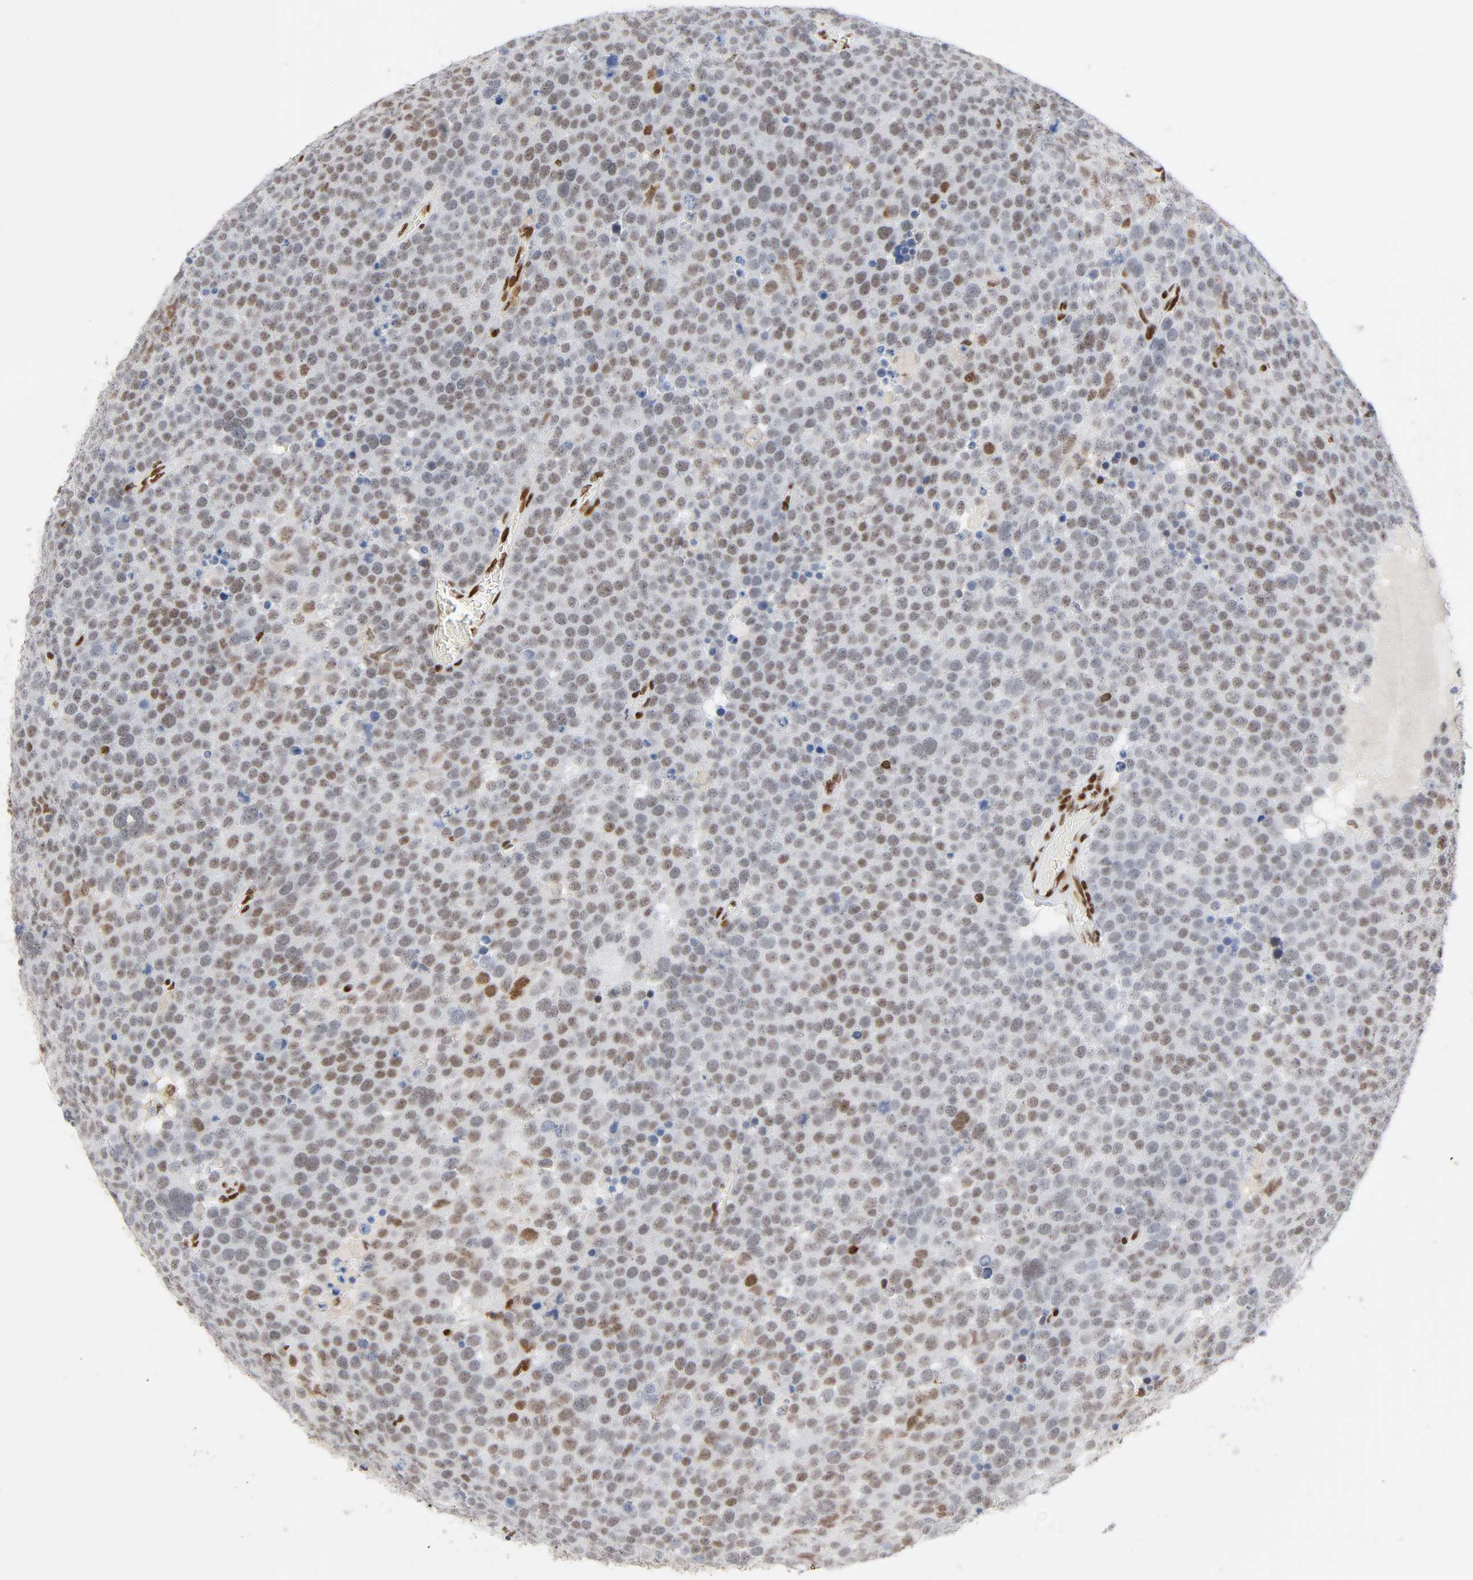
{"staining": {"intensity": "weak", "quantity": "25%-75%", "location": "nuclear"}, "tissue": "testis cancer", "cell_type": "Tumor cells", "image_type": "cancer", "snomed": [{"axis": "morphology", "description": "Seminoma, NOS"}, {"axis": "topography", "description": "Testis"}], "caption": "Immunohistochemistry of testis cancer displays low levels of weak nuclear staining in approximately 25%-75% of tumor cells. (Brightfield microscopy of DAB IHC at high magnification).", "gene": "WAS", "patient": {"sex": "male", "age": 71}}